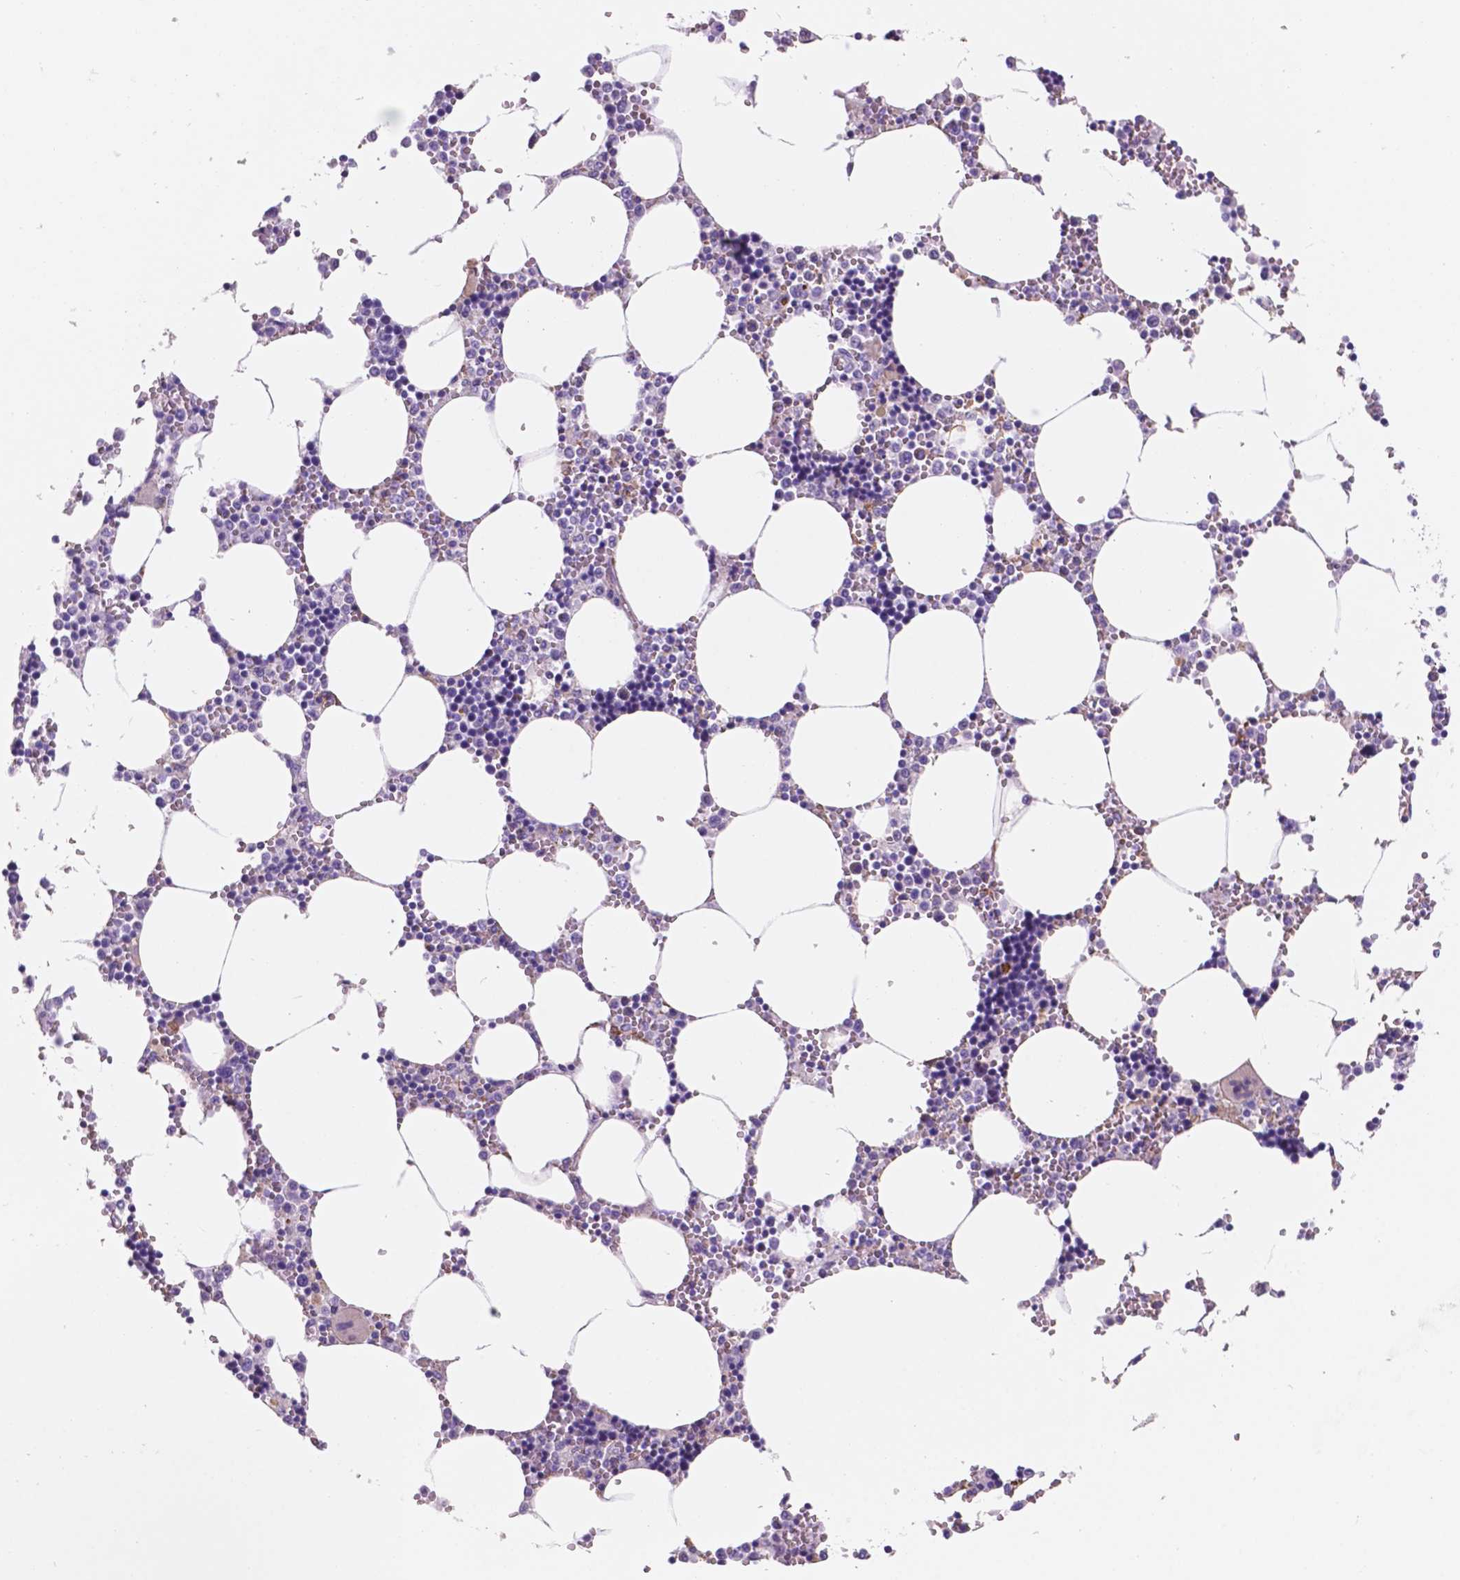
{"staining": {"intensity": "negative", "quantity": "none", "location": "none"}, "tissue": "bone marrow", "cell_type": "Hematopoietic cells", "image_type": "normal", "snomed": [{"axis": "morphology", "description": "Normal tissue, NOS"}, {"axis": "topography", "description": "Bone marrow"}], "caption": "Hematopoietic cells show no significant positivity in benign bone marrow.", "gene": "TOR2A", "patient": {"sex": "male", "age": 54}}